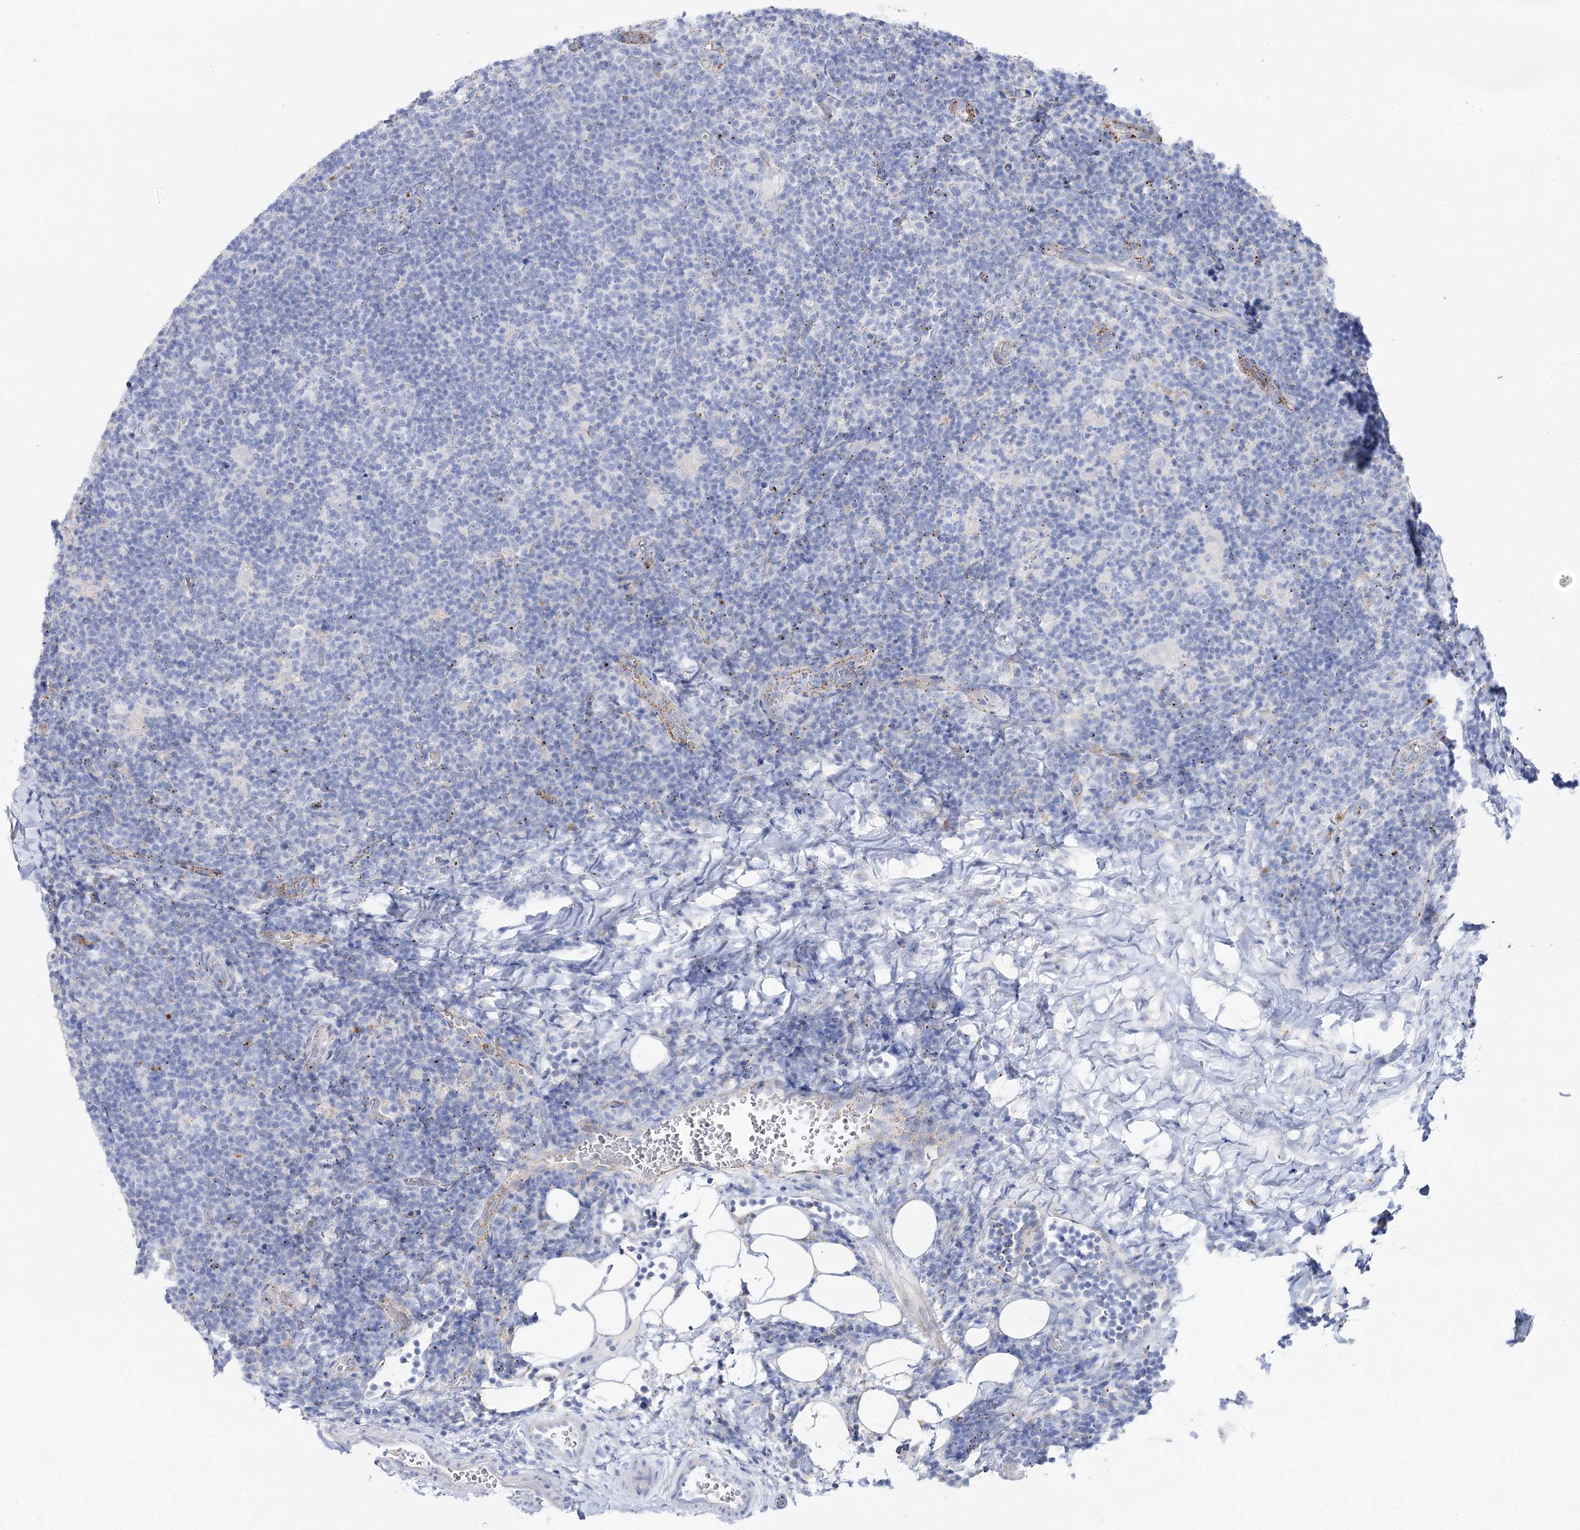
{"staining": {"intensity": "negative", "quantity": "none", "location": "none"}, "tissue": "lymphoma", "cell_type": "Tumor cells", "image_type": "cancer", "snomed": [{"axis": "morphology", "description": "Hodgkin's disease, NOS"}, {"axis": "topography", "description": "Lymph node"}], "caption": "This is a photomicrograph of immunohistochemistry (IHC) staining of lymphoma, which shows no positivity in tumor cells.", "gene": "SLC3A1", "patient": {"sex": "female", "age": 57}}